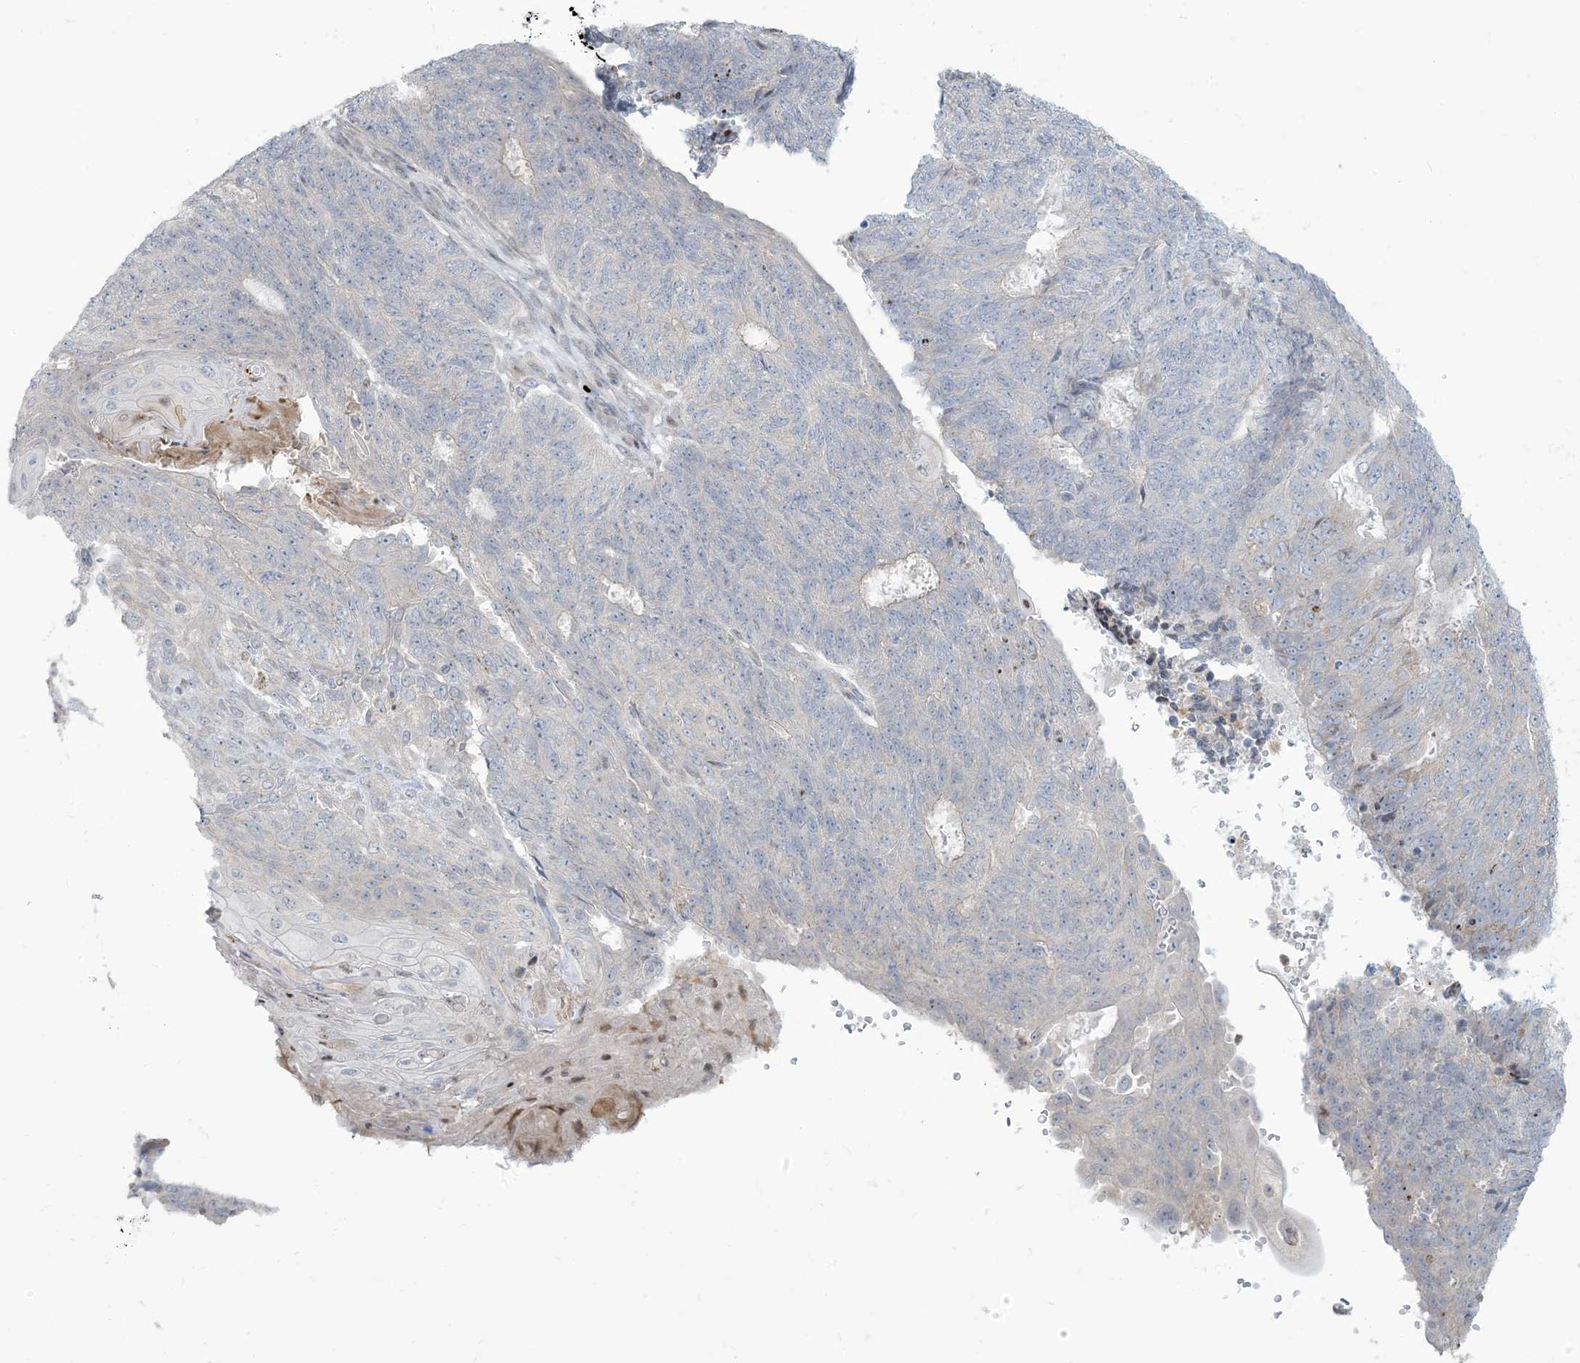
{"staining": {"intensity": "negative", "quantity": "none", "location": "none"}, "tissue": "endometrial cancer", "cell_type": "Tumor cells", "image_type": "cancer", "snomed": [{"axis": "morphology", "description": "Adenocarcinoma, NOS"}, {"axis": "topography", "description": "Endometrium"}], "caption": "Immunohistochemistry micrograph of human endometrial cancer stained for a protein (brown), which exhibits no expression in tumor cells. (Stains: DAB (3,3'-diaminobenzidine) IHC with hematoxylin counter stain, Microscopy: brightfield microscopy at high magnification).", "gene": "AFTPH", "patient": {"sex": "female", "age": 32}}